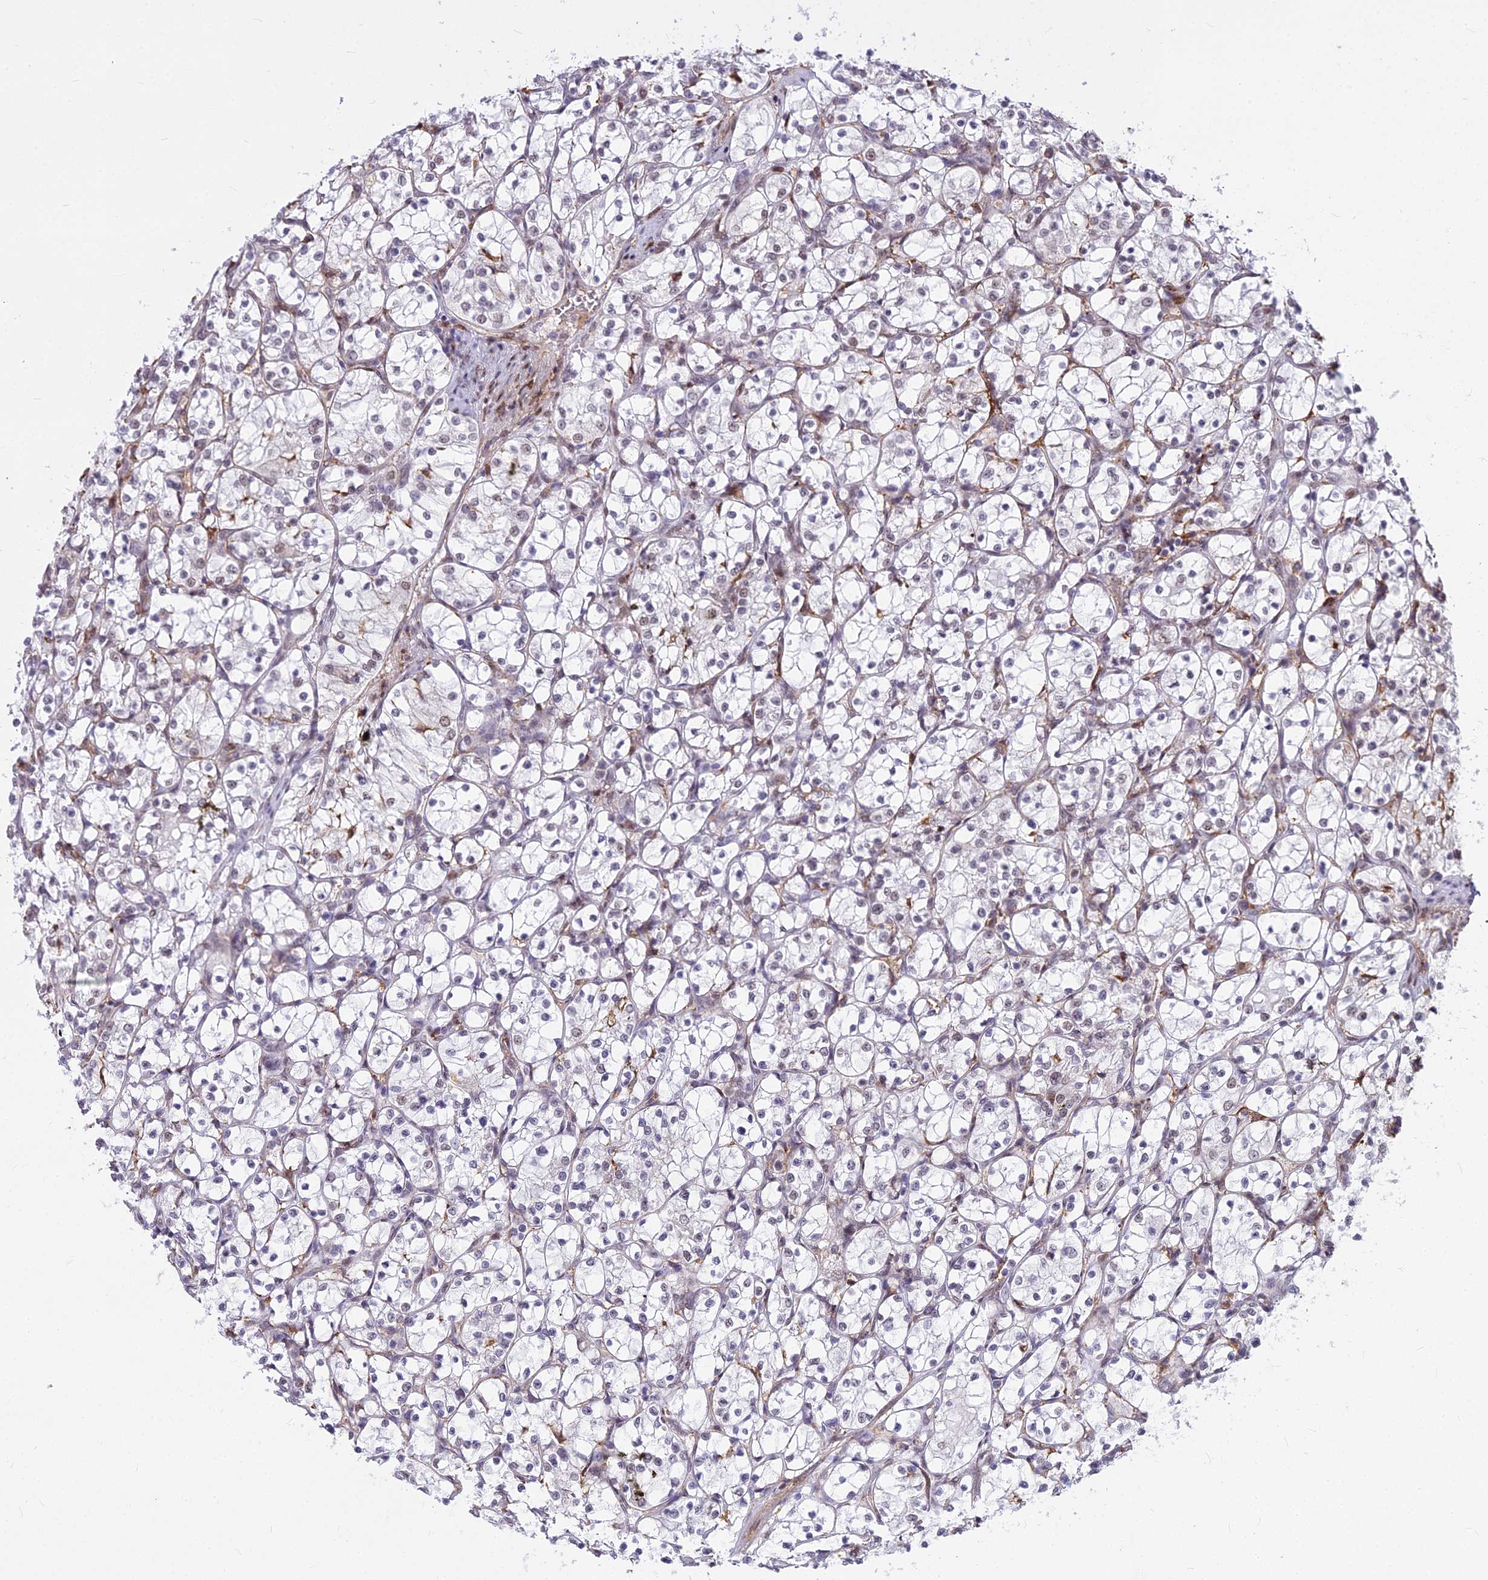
{"staining": {"intensity": "negative", "quantity": "none", "location": "none"}, "tissue": "renal cancer", "cell_type": "Tumor cells", "image_type": "cancer", "snomed": [{"axis": "morphology", "description": "Adenocarcinoma, NOS"}, {"axis": "topography", "description": "Kidney"}], "caption": "This is an immunohistochemistry histopathology image of human renal cancer. There is no expression in tumor cells.", "gene": "ALG10", "patient": {"sex": "female", "age": 69}}